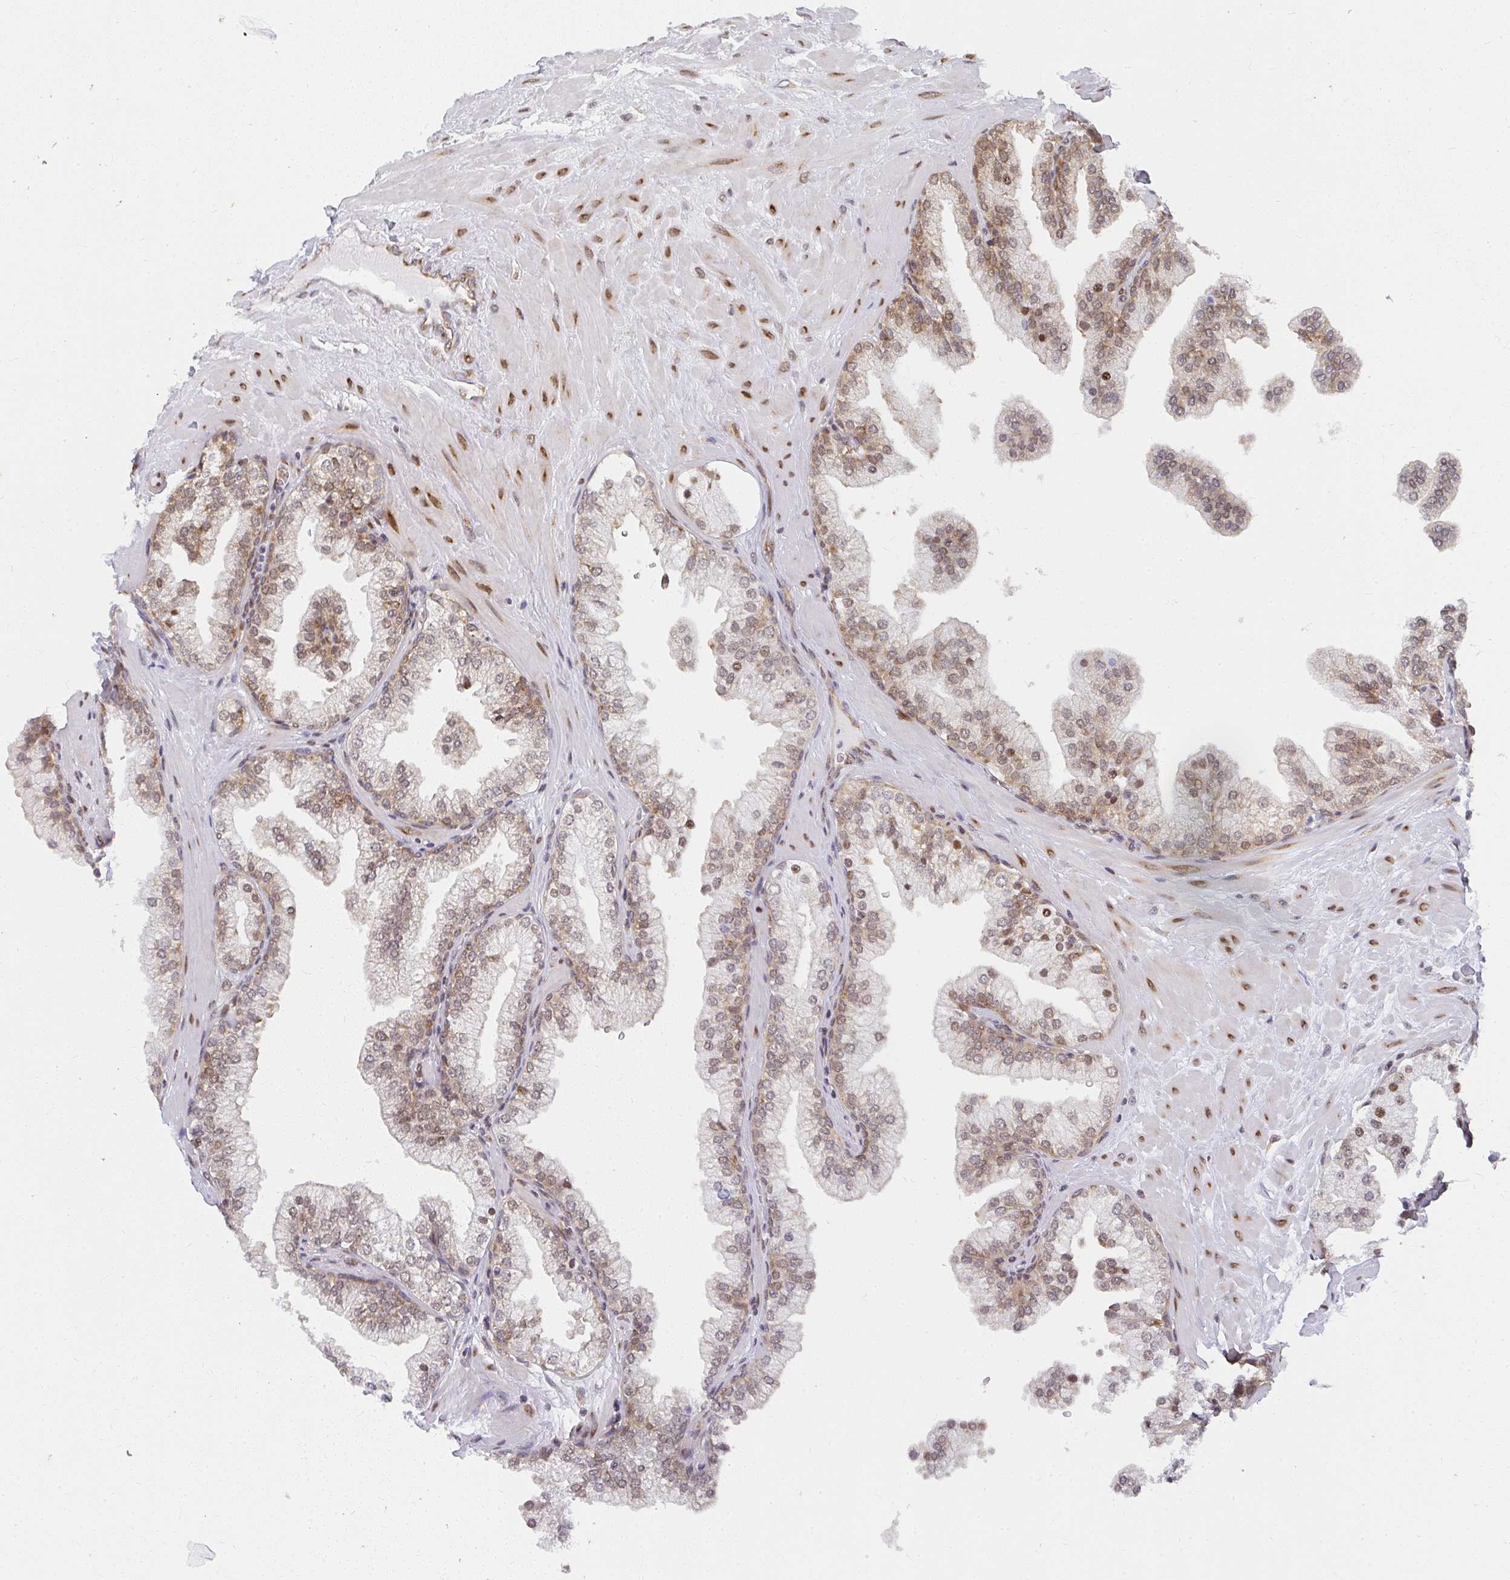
{"staining": {"intensity": "moderate", "quantity": "25%-75%", "location": "cytoplasmic/membranous,nuclear"}, "tissue": "prostate", "cell_type": "Glandular cells", "image_type": "normal", "snomed": [{"axis": "morphology", "description": "Normal tissue, NOS"}, {"axis": "topography", "description": "Prostate"}, {"axis": "topography", "description": "Peripheral nerve tissue"}], "caption": "This histopathology image reveals IHC staining of unremarkable human prostate, with medium moderate cytoplasmic/membranous,nuclear expression in about 25%-75% of glandular cells.", "gene": "SYNCRIP", "patient": {"sex": "male", "age": 61}}